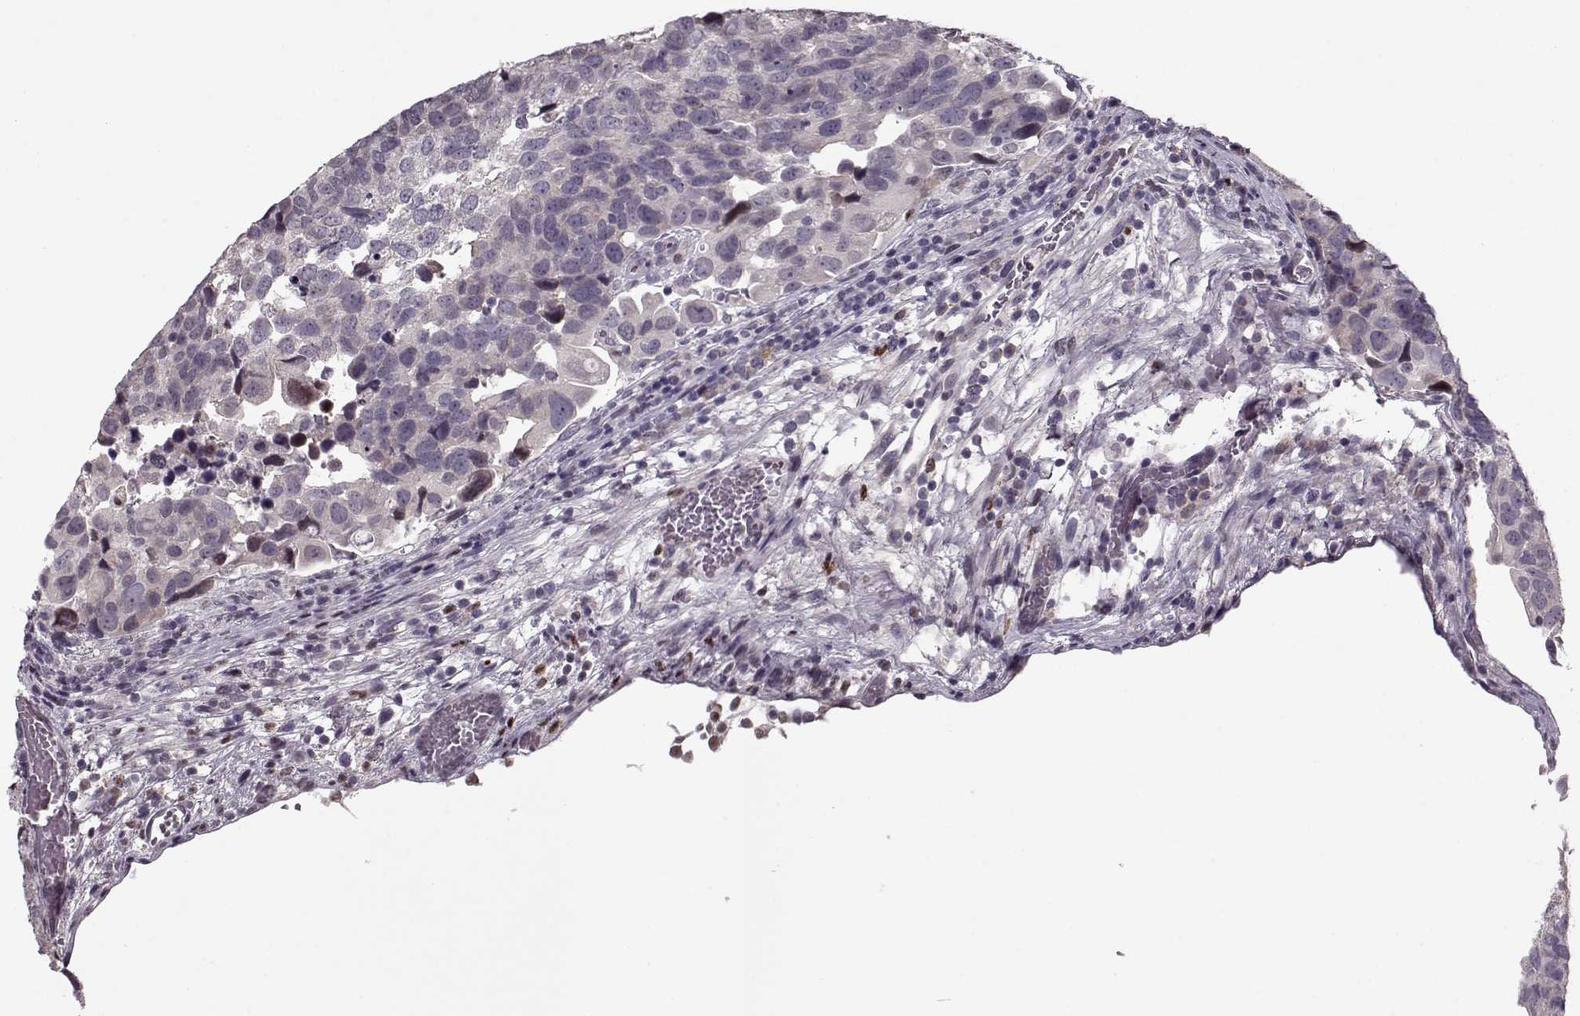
{"staining": {"intensity": "negative", "quantity": "none", "location": "none"}, "tissue": "urothelial cancer", "cell_type": "Tumor cells", "image_type": "cancer", "snomed": [{"axis": "morphology", "description": "Urothelial carcinoma, High grade"}, {"axis": "topography", "description": "Urinary bladder"}], "caption": "An image of high-grade urothelial carcinoma stained for a protein demonstrates no brown staining in tumor cells.", "gene": "DNAI3", "patient": {"sex": "male", "age": 60}}